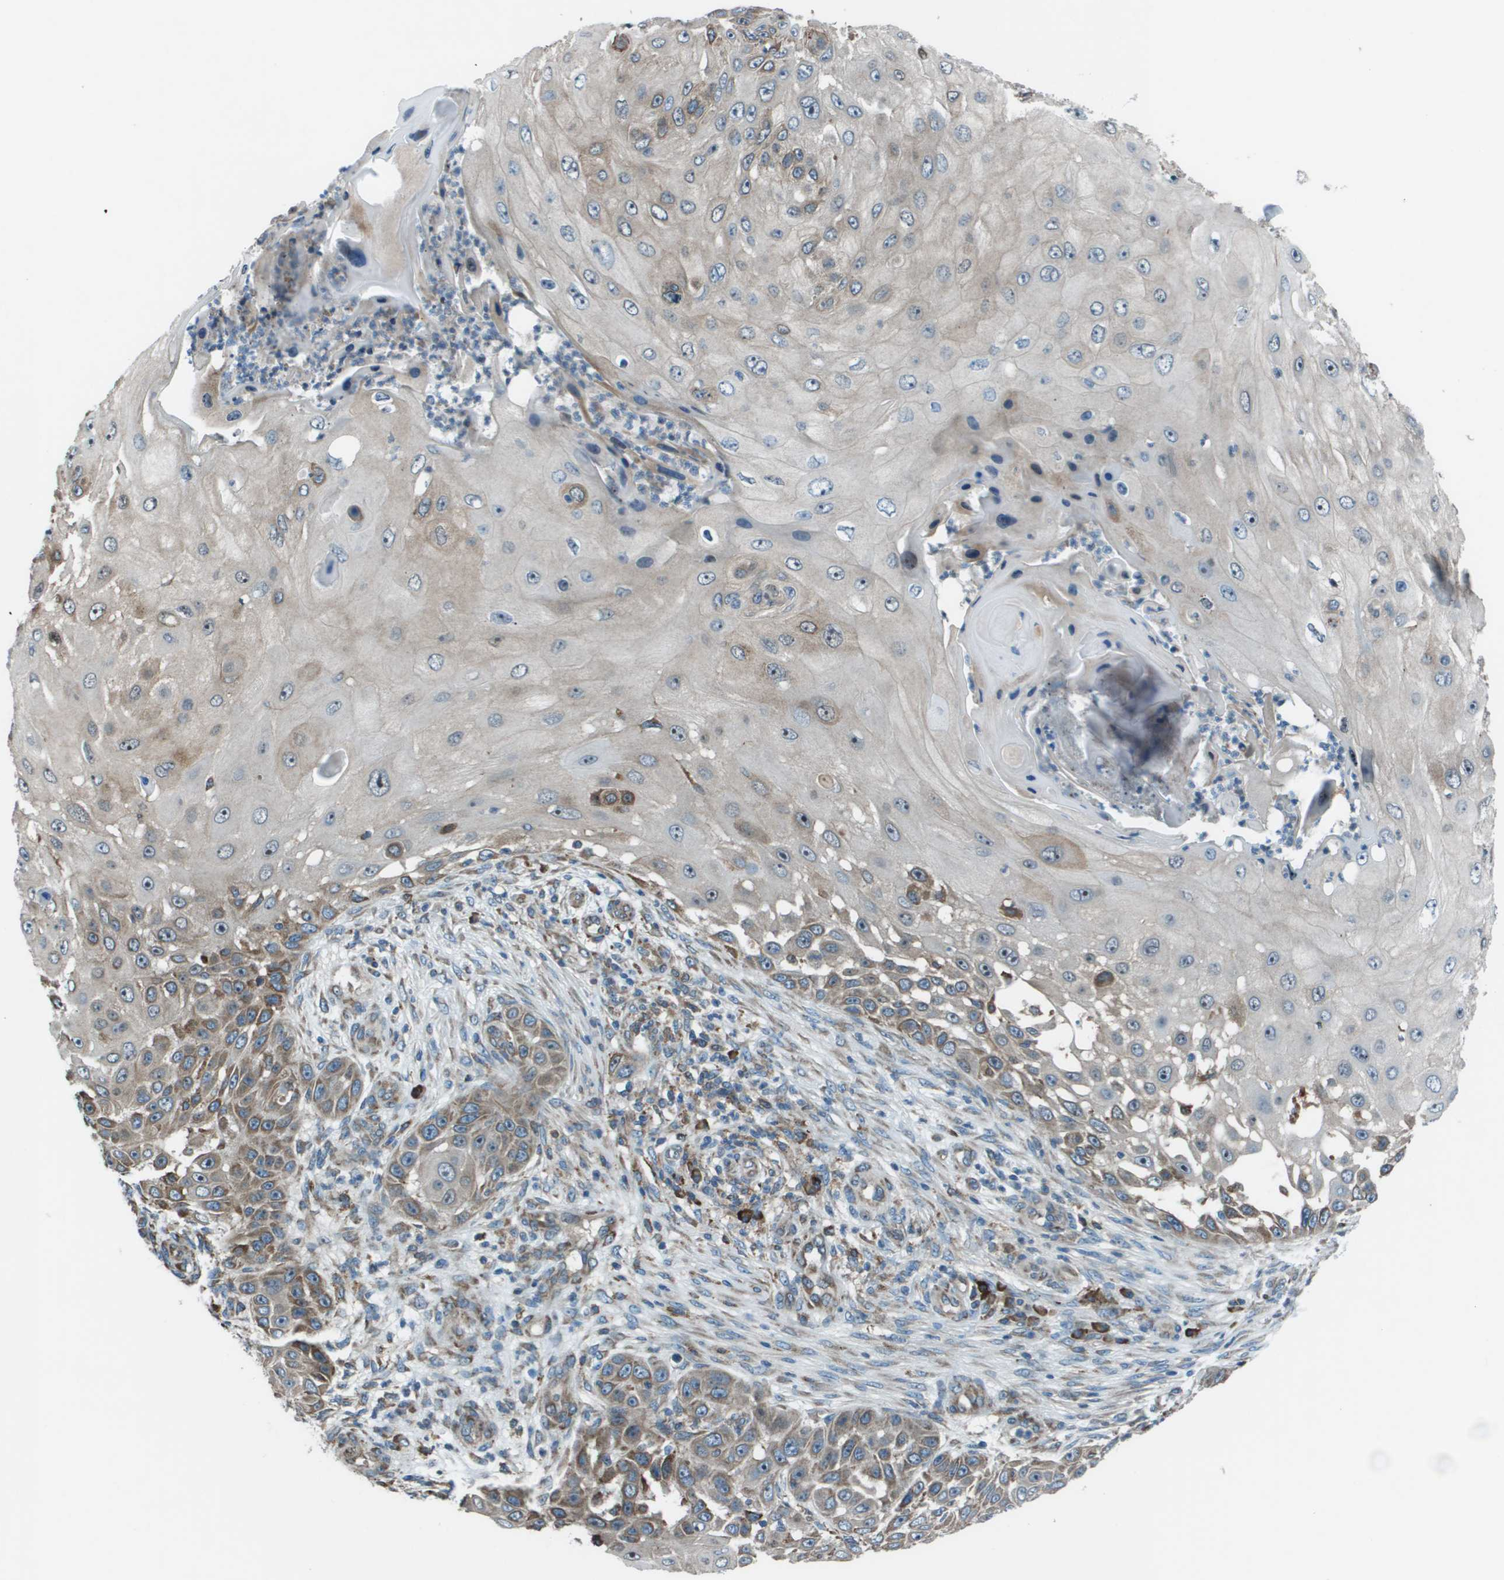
{"staining": {"intensity": "moderate", "quantity": "<25%", "location": "cytoplasmic/membranous,nuclear"}, "tissue": "skin cancer", "cell_type": "Tumor cells", "image_type": "cancer", "snomed": [{"axis": "morphology", "description": "Squamous cell carcinoma, NOS"}, {"axis": "topography", "description": "Skin"}], "caption": "IHC of skin cancer (squamous cell carcinoma) demonstrates low levels of moderate cytoplasmic/membranous and nuclear staining in about <25% of tumor cells.", "gene": "UTS2", "patient": {"sex": "female", "age": 44}}